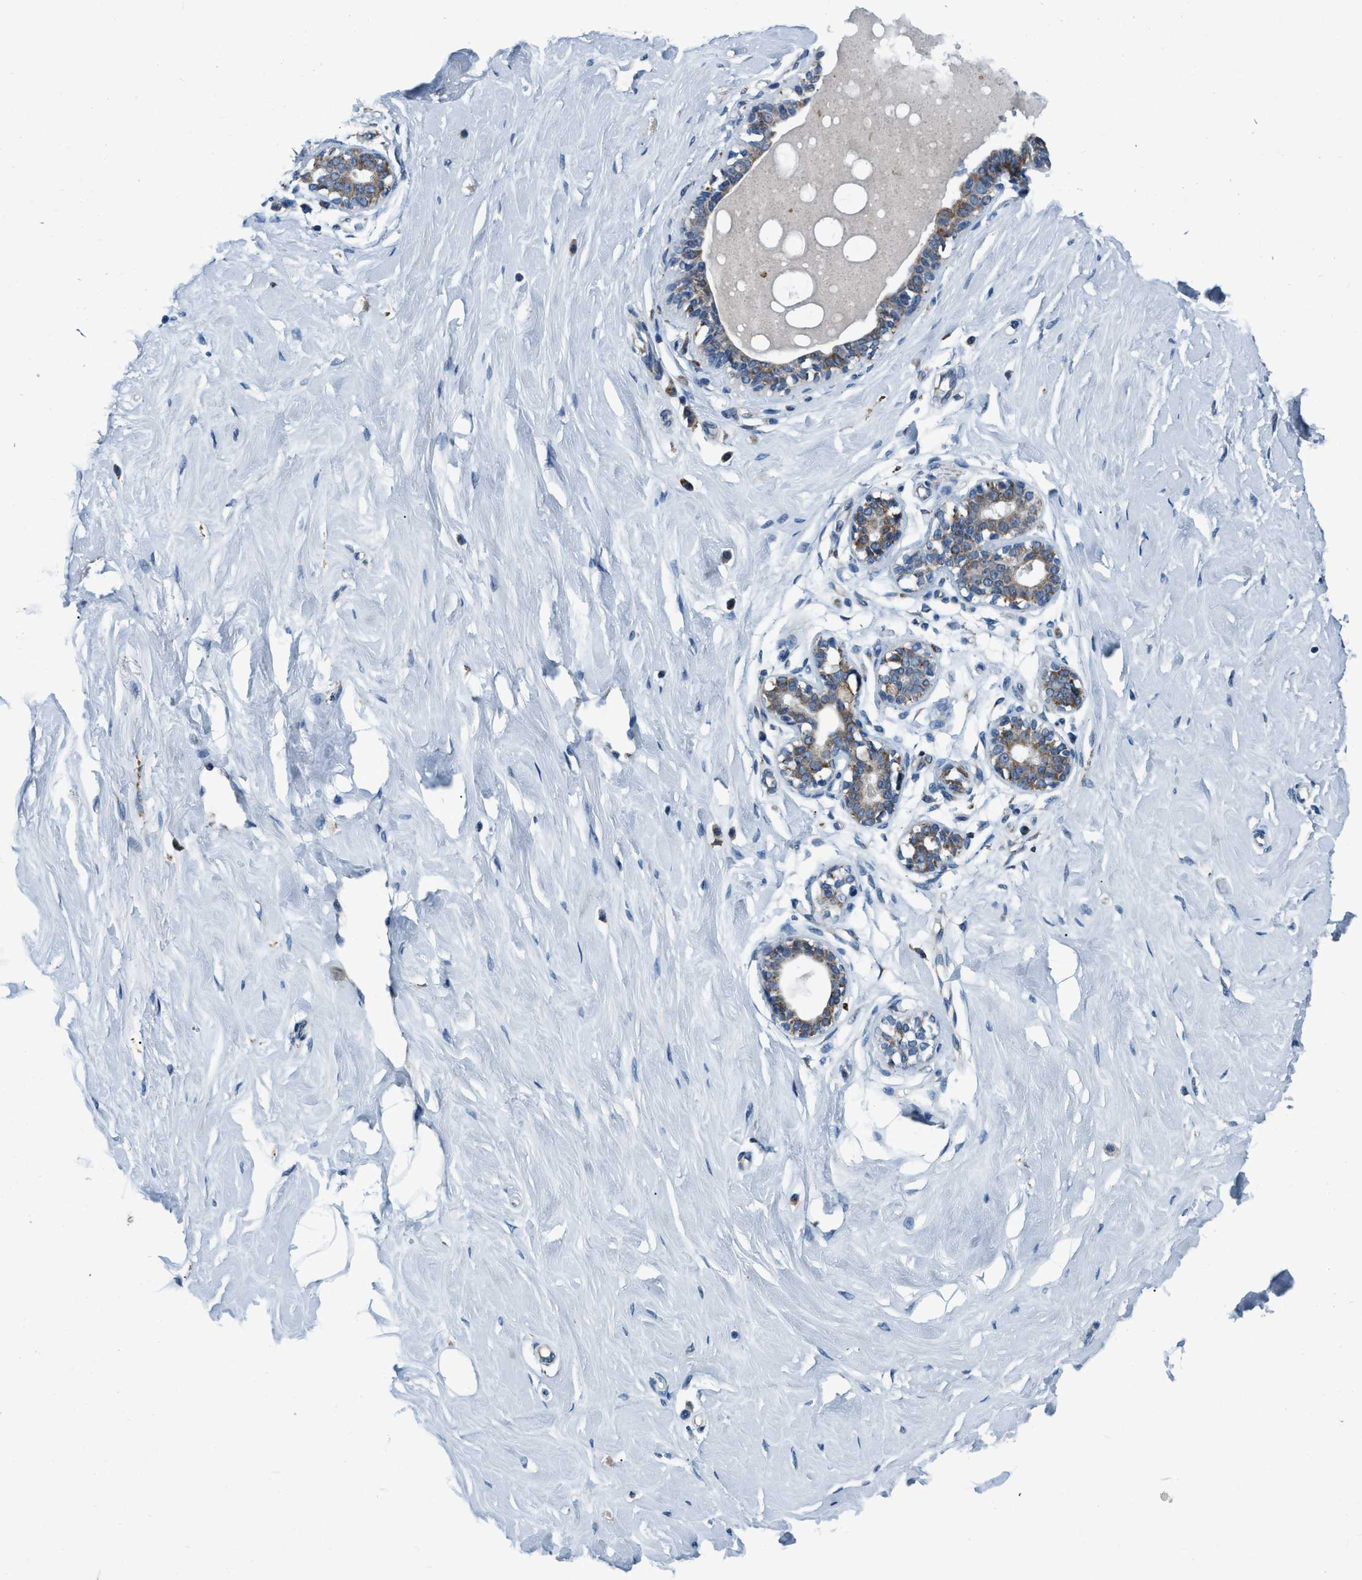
{"staining": {"intensity": "negative", "quantity": "none", "location": "none"}, "tissue": "breast", "cell_type": "Adipocytes", "image_type": "normal", "snomed": [{"axis": "morphology", "description": "Normal tissue, NOS"}, {"axis": "topography", "description": "Breast"}], "caption": "This is a image of immunohistochemistry (IHC) staining of benign breast, which shows no expression in adipocytes.", "gene": "ARMC9", "patient": {"sex": "female", "age": 23}}